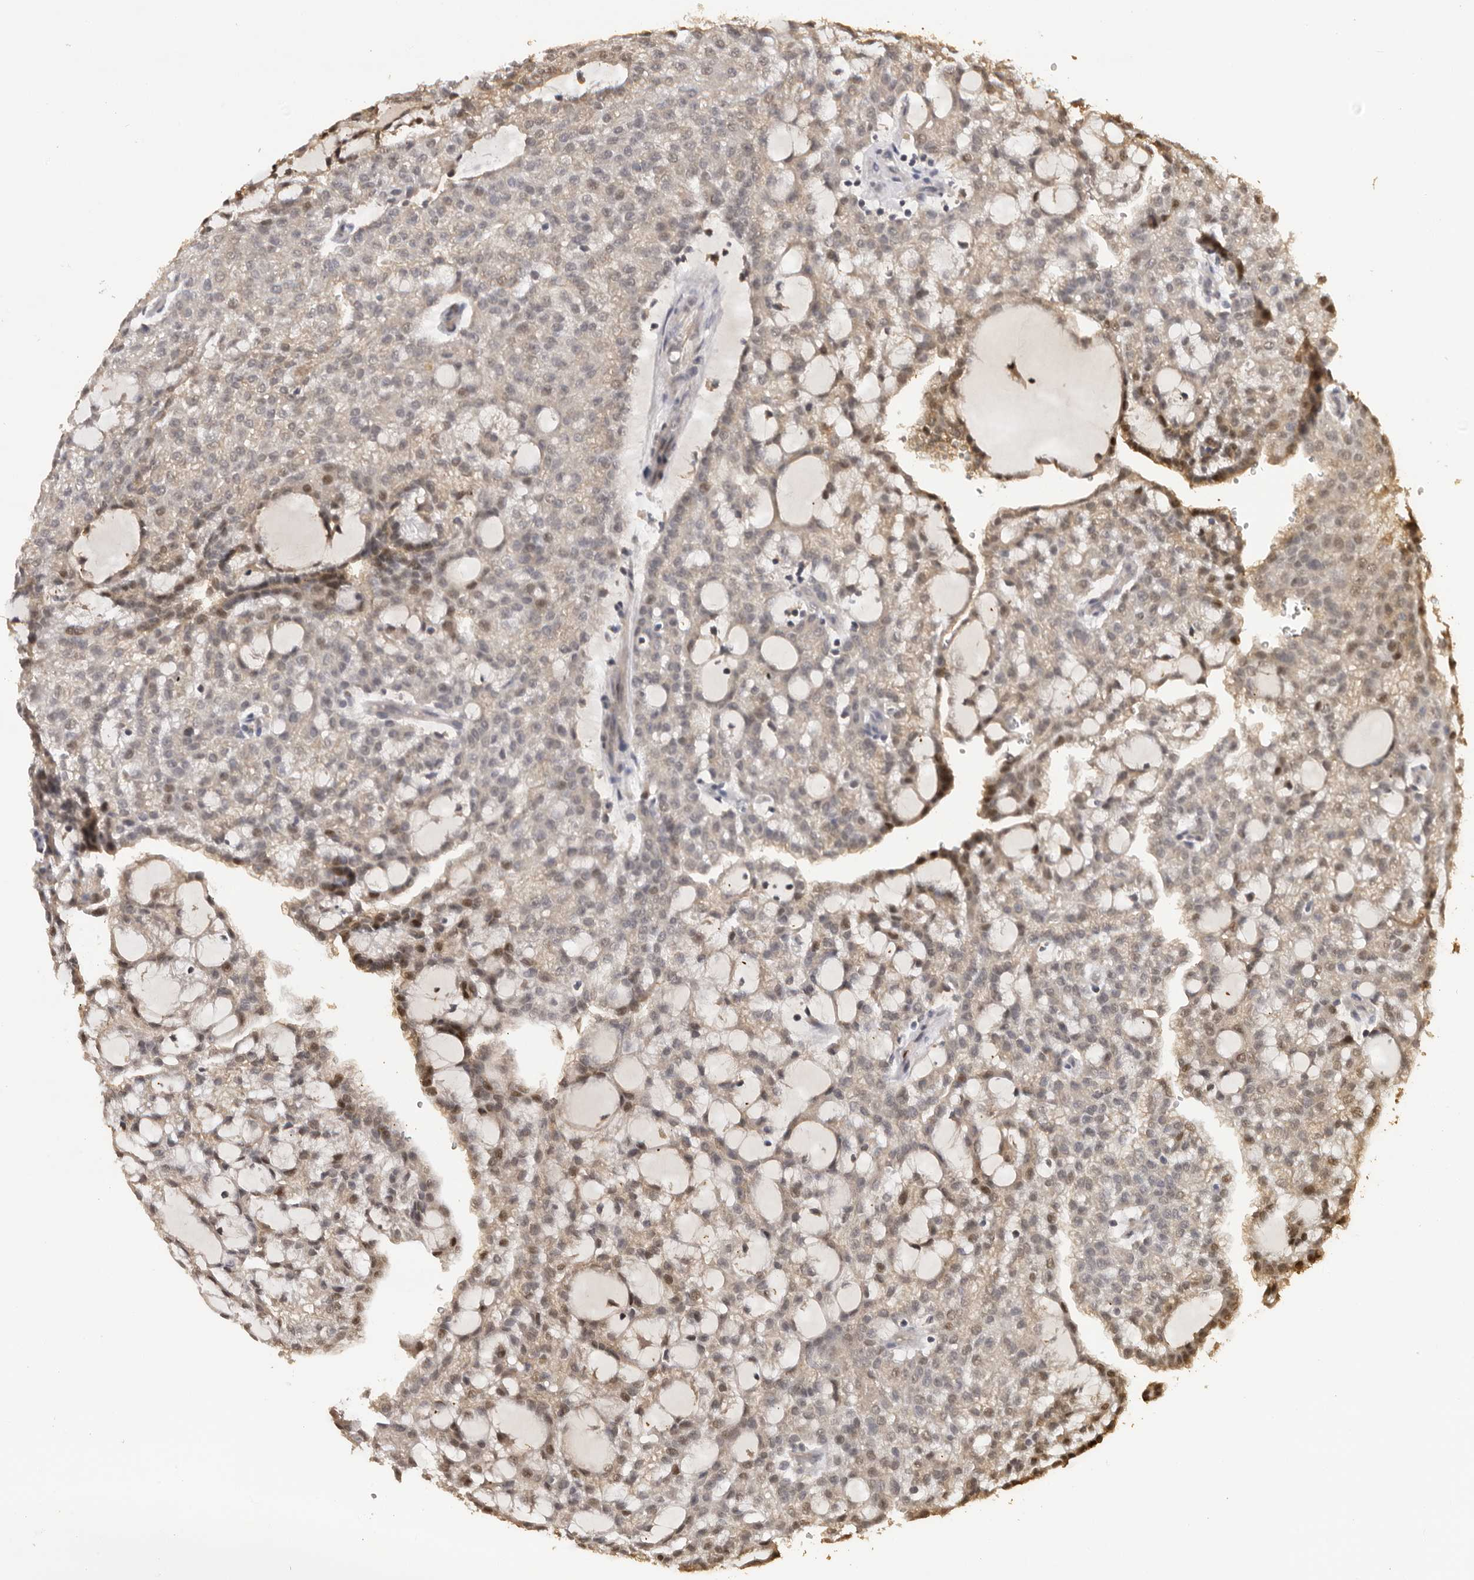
{"staining": {"intensity": "weak", "quantity": "25%-75%", "location": "cytoplasmic/membranous,nuclear"}, "tissue": "renal cancer", "cell_type": "Tumor cells", "image_type": "cancer", "snomed": [{"axis": "morphology", "description": "Adenocarcinoma, NOS"}, {"axis": "topography", "description": "Kidney"}], "caption": "Renal adenocarcinoma stained with immunohistochemistry demonstrates weak cytoplasmic/membranous and nuclear expression in about 25%-75% of tumor cells.", "gene": "KIF2B", "patient": {"sex": "male", "age": 63}}